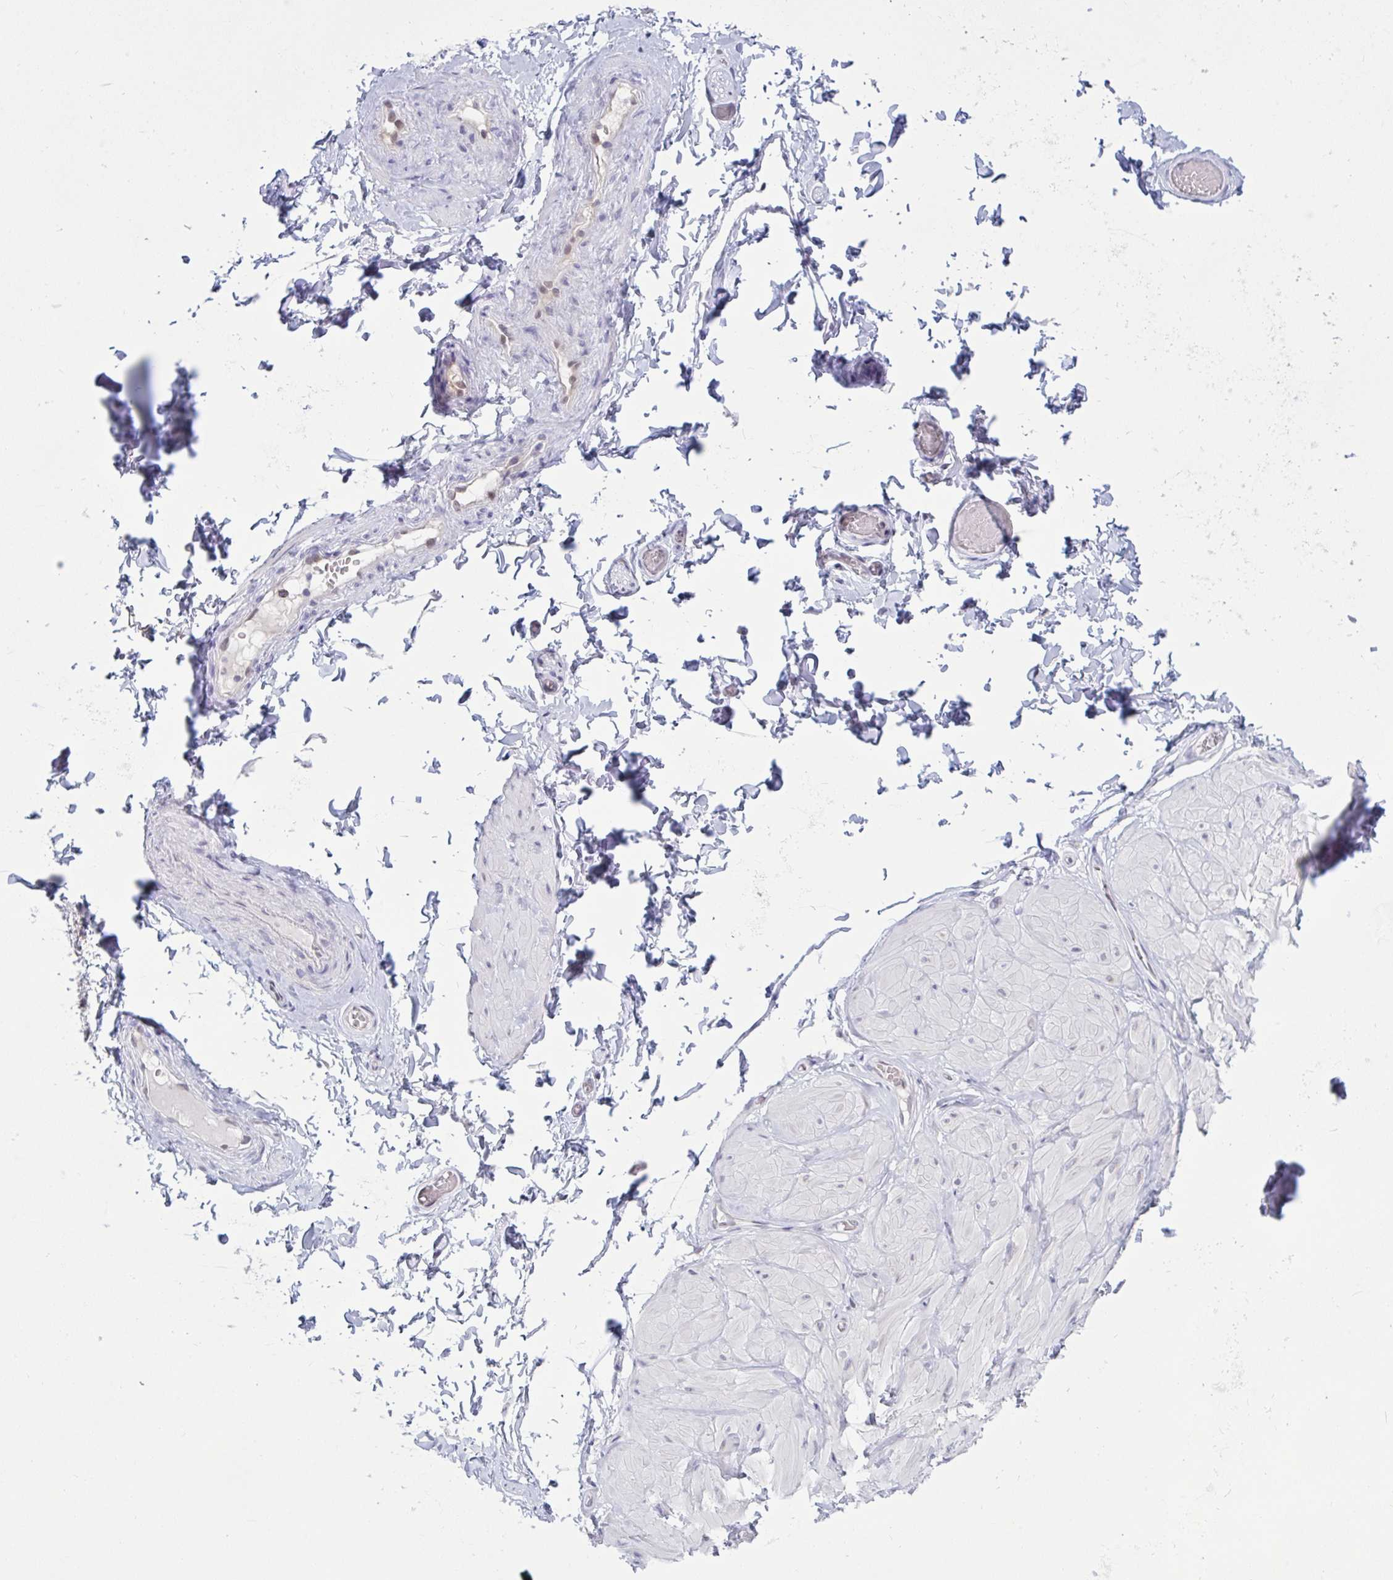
{"staining": {"intensity": "negative", "quantity": "none", "location": "none"}, "tissue": "adipose tissue", "cell_type": "Adipocytes", "image_type": "normal", "snomed": [{"axis": "morphology", "description": "Normal tissue, NOS"}, {"axis": "topography", "description": "Epididymis, spermatic cord, NOS"}, {"axis": "topography", "description": "Epididymis"}, {"axis": "topography", "description": "Peripheral nerve tissue"}], "caption": "Immunohistochemical staining of unremarkable human adipose tissue exhibits no significant expression in adipocytes.", "gene": "TSN", "patient": {"sex": "male", "age": 29}}